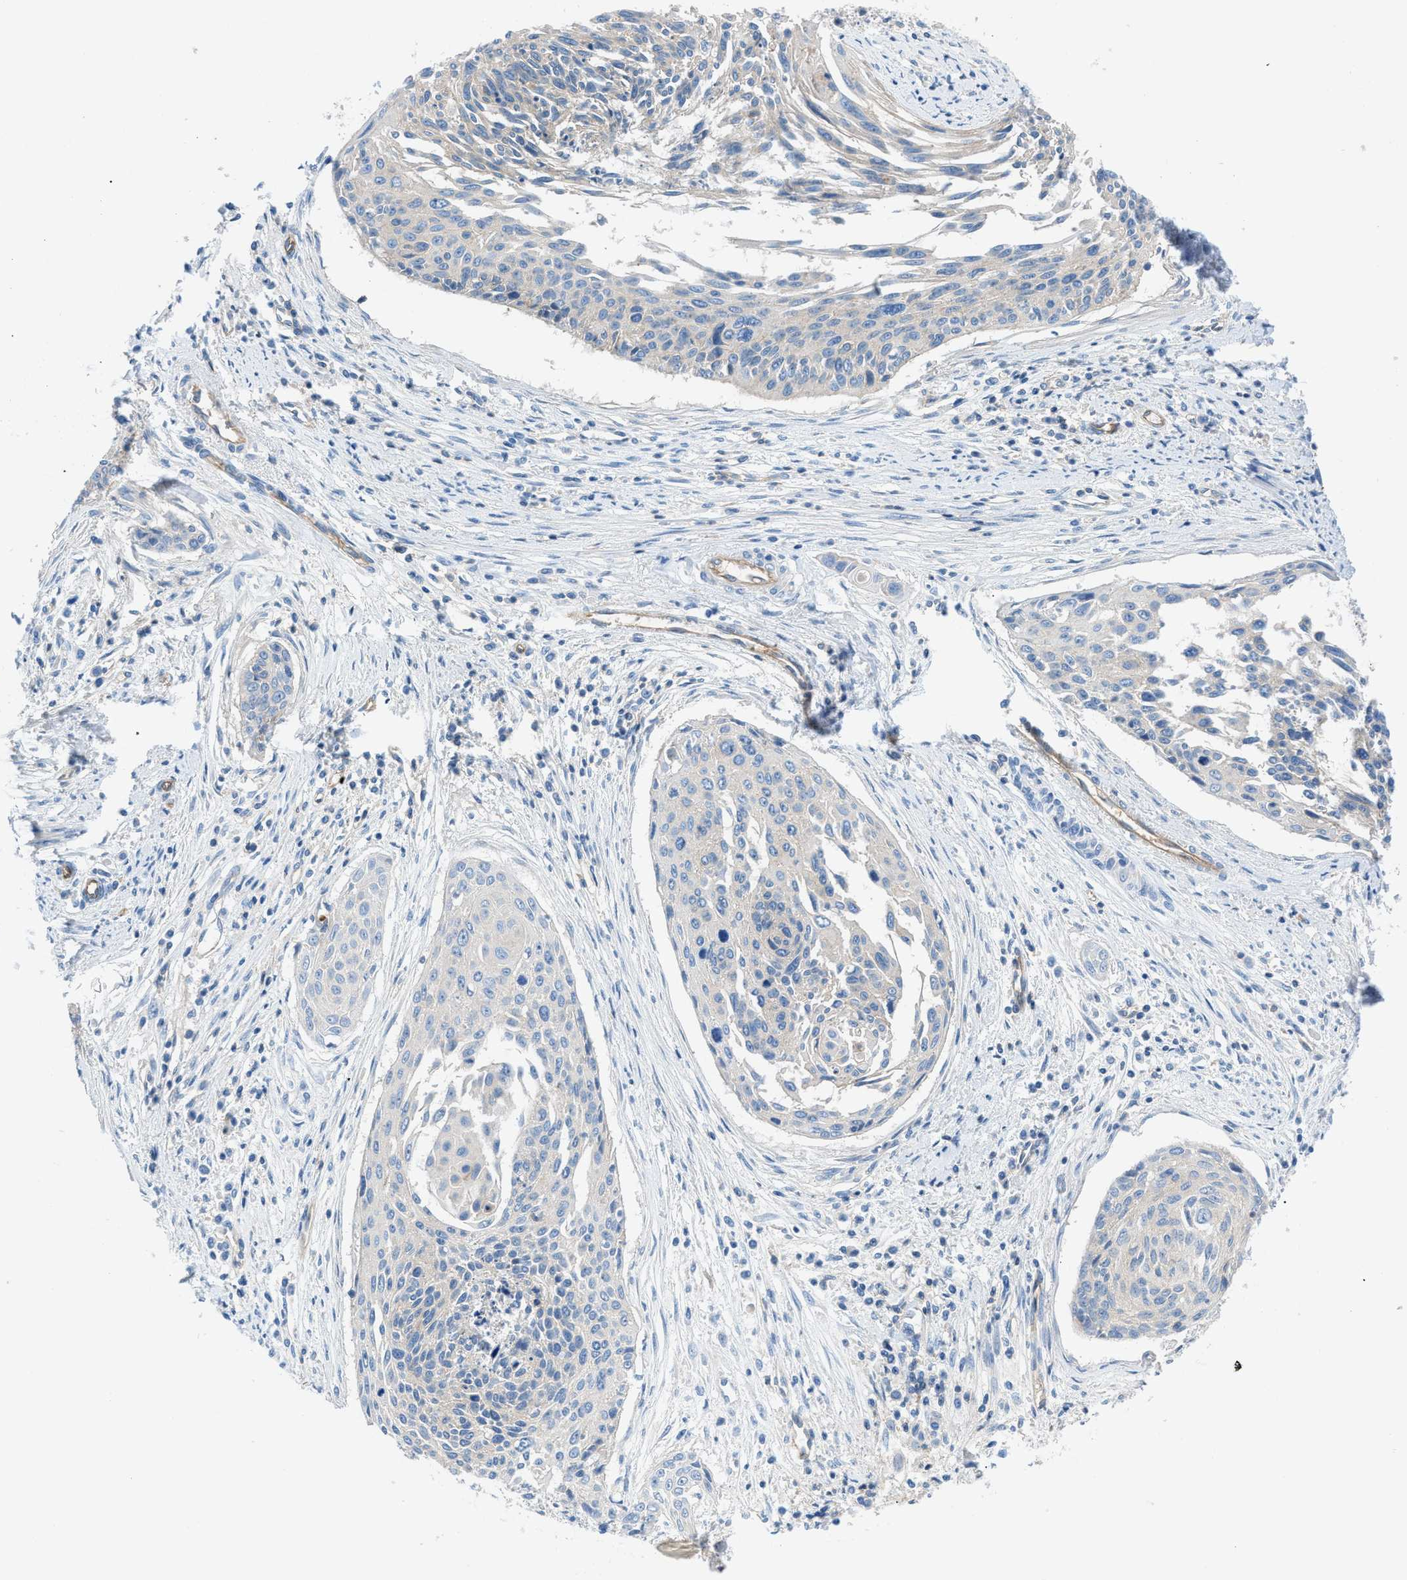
{"staining": {"intensity": "weak", "quantity": "25%-75%", "location": "cytoplasmic/membranous"}, "tissue": "cervical cancer", "cell_type": "Tumor cells", "image_type": "cancer", "snomed": [{"axis": "morphology", "description": "Squamous cell carcinoma, NOS"}, {"axis": "topography", "description": "Cervix"}], "caption": "This photomicrograph reveals immunohistochemistry (IHC) staining of human cervical cancer (squamous cell carcinoma), with low weak cytoplasmic/membranous positivity in about 25%-75% of tumor cells.", "gene": "ORAI1", "patient": {"sex": "female", "age": 55}}